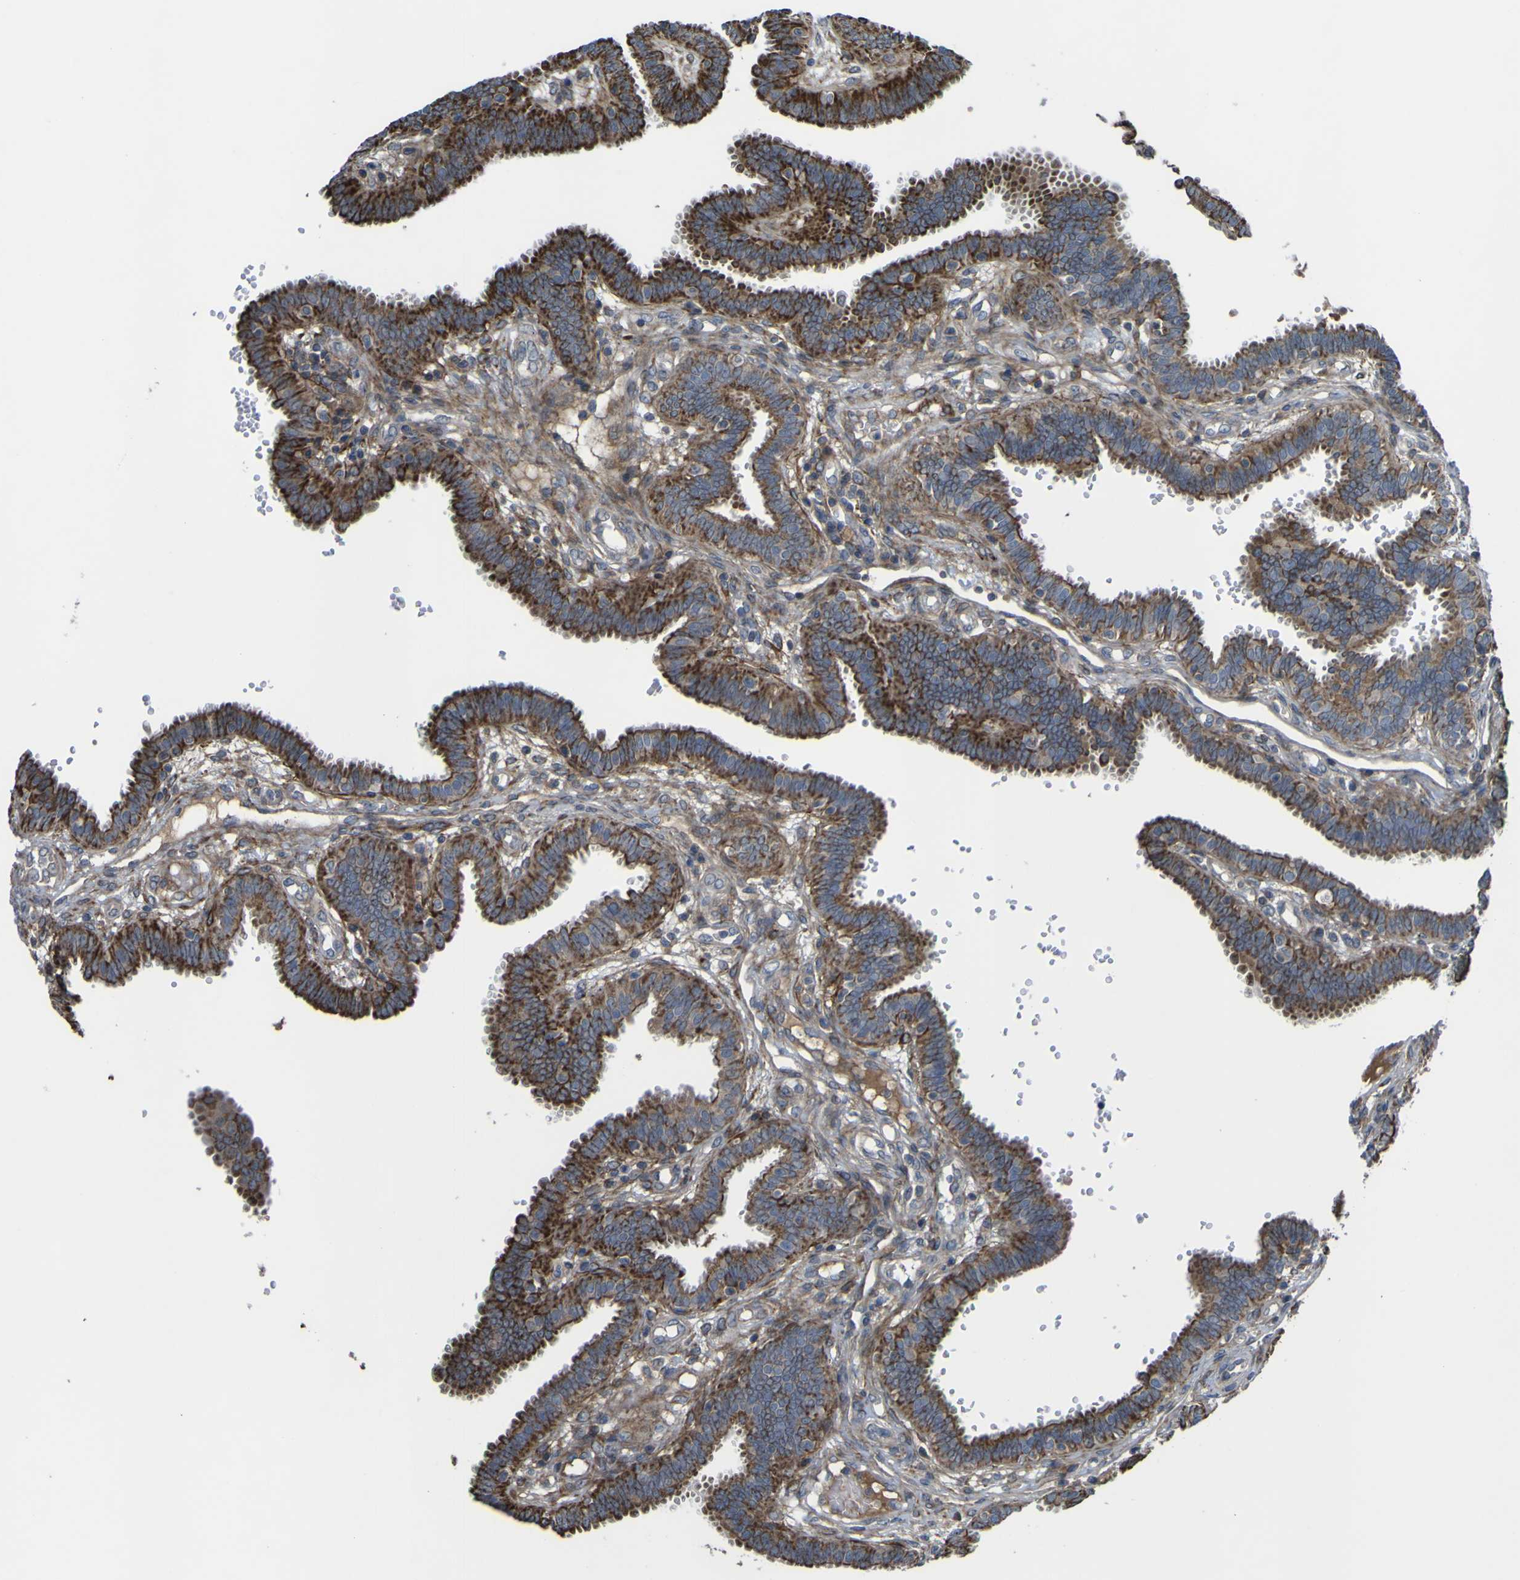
{"staining": {"intensity": "strong", "quantity": "25%-75%", "location": "cytoplasmic/membranous"}, "tissue": "fallopian tube", "cell_type": "Glandular cells", "image_type": "normal", "snomed": [{"axis": "morphology", "description": "Normal tissue, NOS"}, {"axis": "topography", "description": "Fallopian tube"}], "caption": "This is an image of IHC staining of normal fallopian tube, which shows strong expression in the cytoplasmic/membranous of glandular cells.", "gene": "GPLD1", "patient": {"sex": "female", "age": 32}}